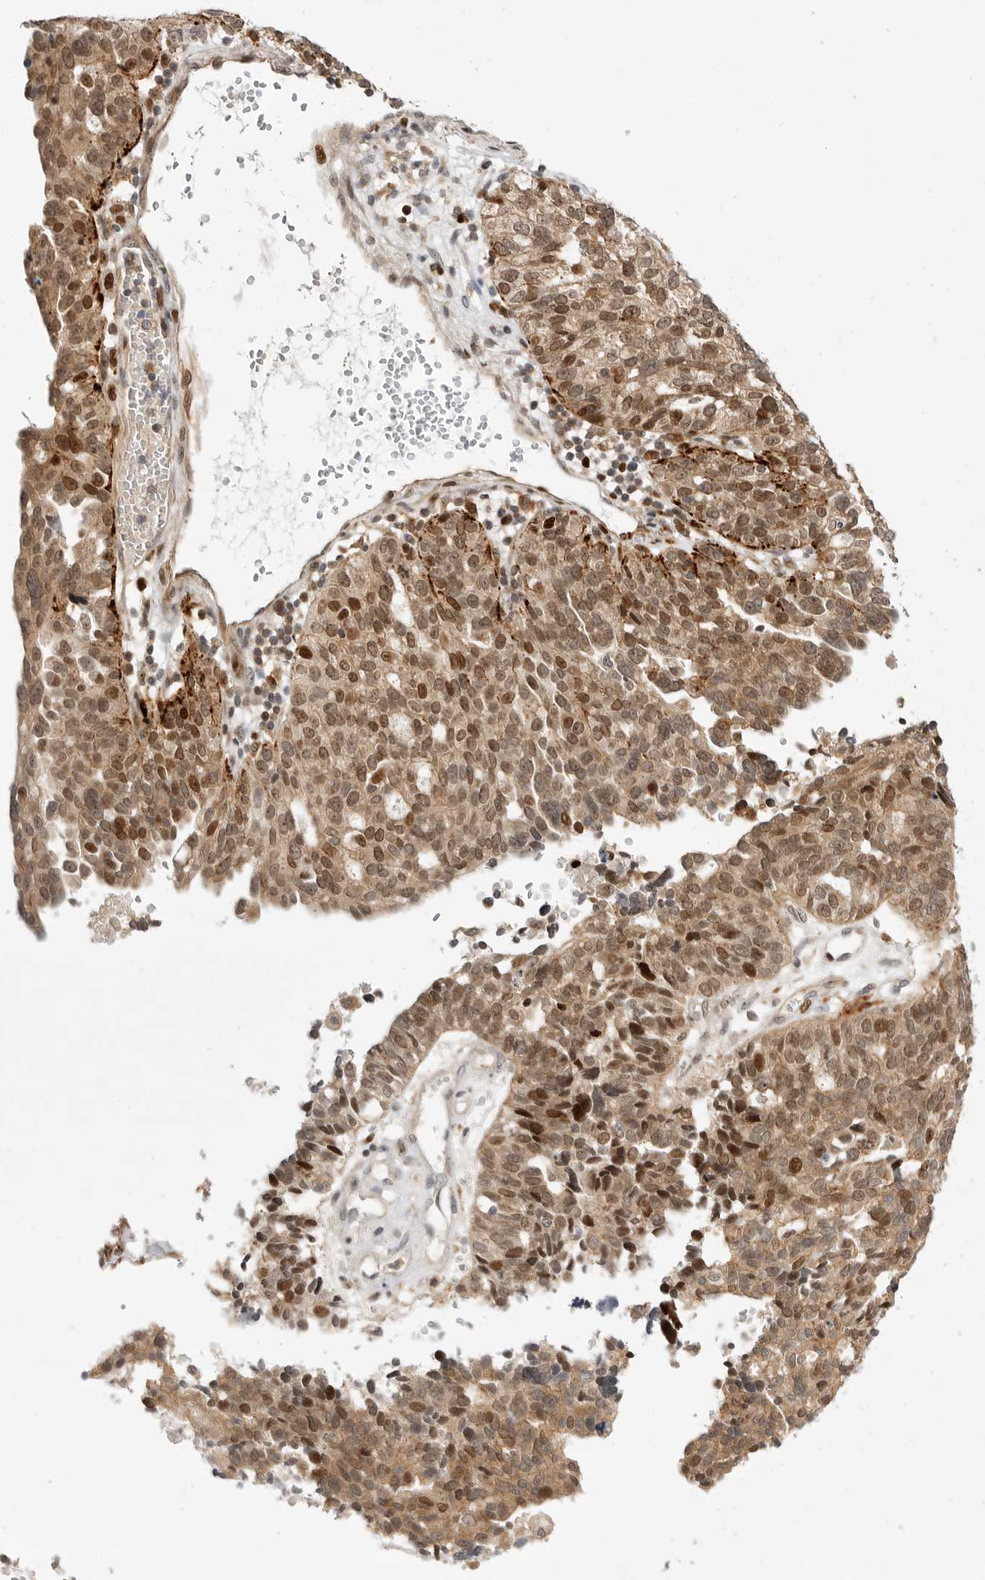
{"staining": {"intensity": "moderate", "quantity": ">75%", "location": "cytoplasmic/membranous,nuclear"}, "tissue": "ovarian cancer", "cell_type": "Tumor cells", "image_type": "cancer", "snomed": [{"axis": "morphology", "description": "Cystadenocarcinoma, serous, NOS"}, {"axis": "topography", "description": "Ovary"}], "caption": "This micrograph shows immunohistochemistry staining of ovarian cancer (serous cystadenocarcinoma), with medium moderate cytoplasmic/membranous and nuclear positivity in about >75% of tumor cells.", "gene": "CSNK1G3", "patient": {"sex": "female", "age": 59}}